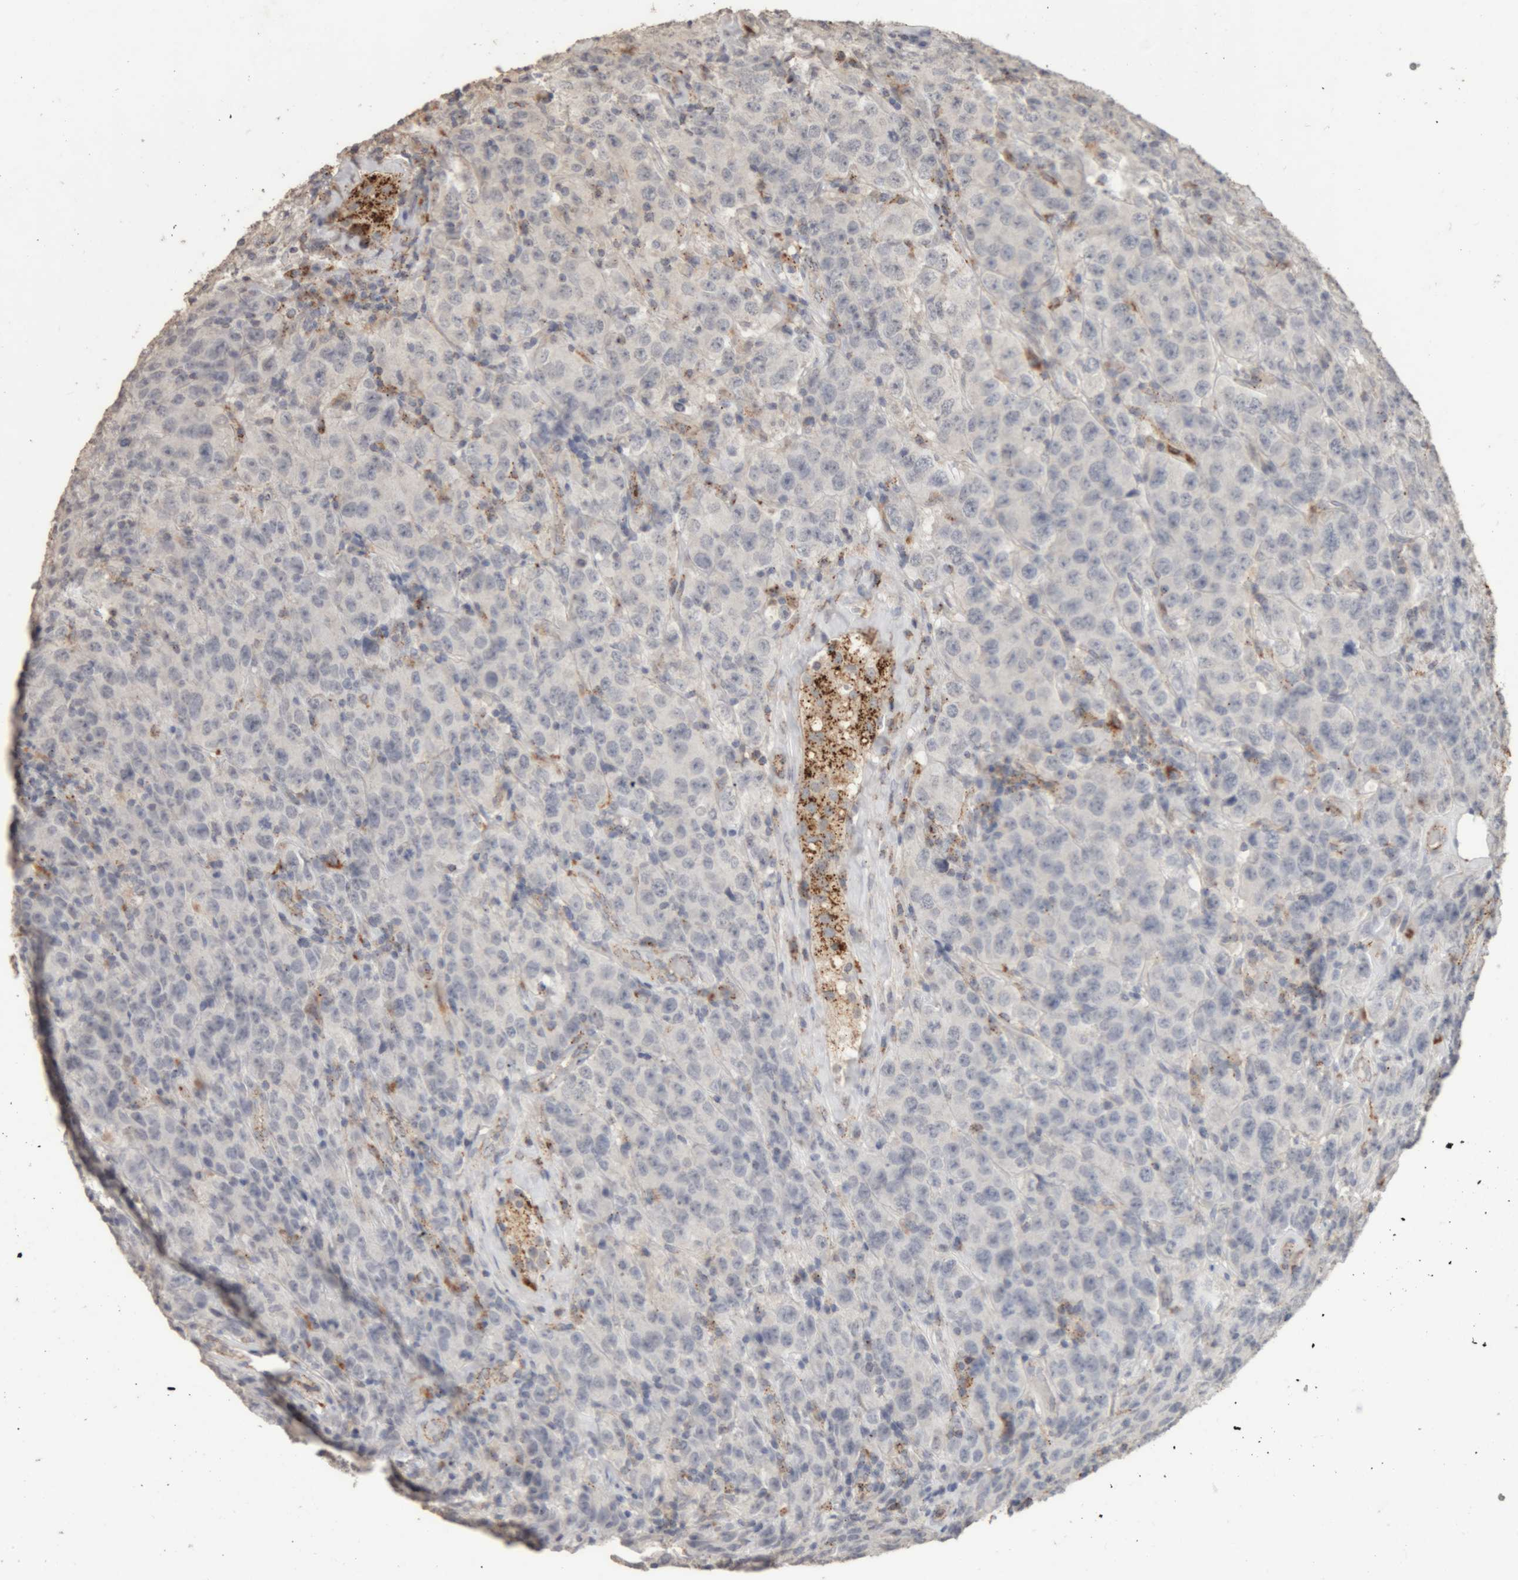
{"staining": {"intensity": "negative", "quantity": "none", "location": "none"}, "tissue": "testis cancer", "cell_type": "Tumor cells", "image_type": "cancer", "snomed": [{"axis": "morphology", "description": "Seminoma, NOS"}, {"axis": "topography", "description": "Testis"}], "caption": "Human seminoma (testis) stained for a protein using IHC shows no expression in tumor cells.", "gene": "ARSA", "patient": {"sex": "male", "age": 52}}